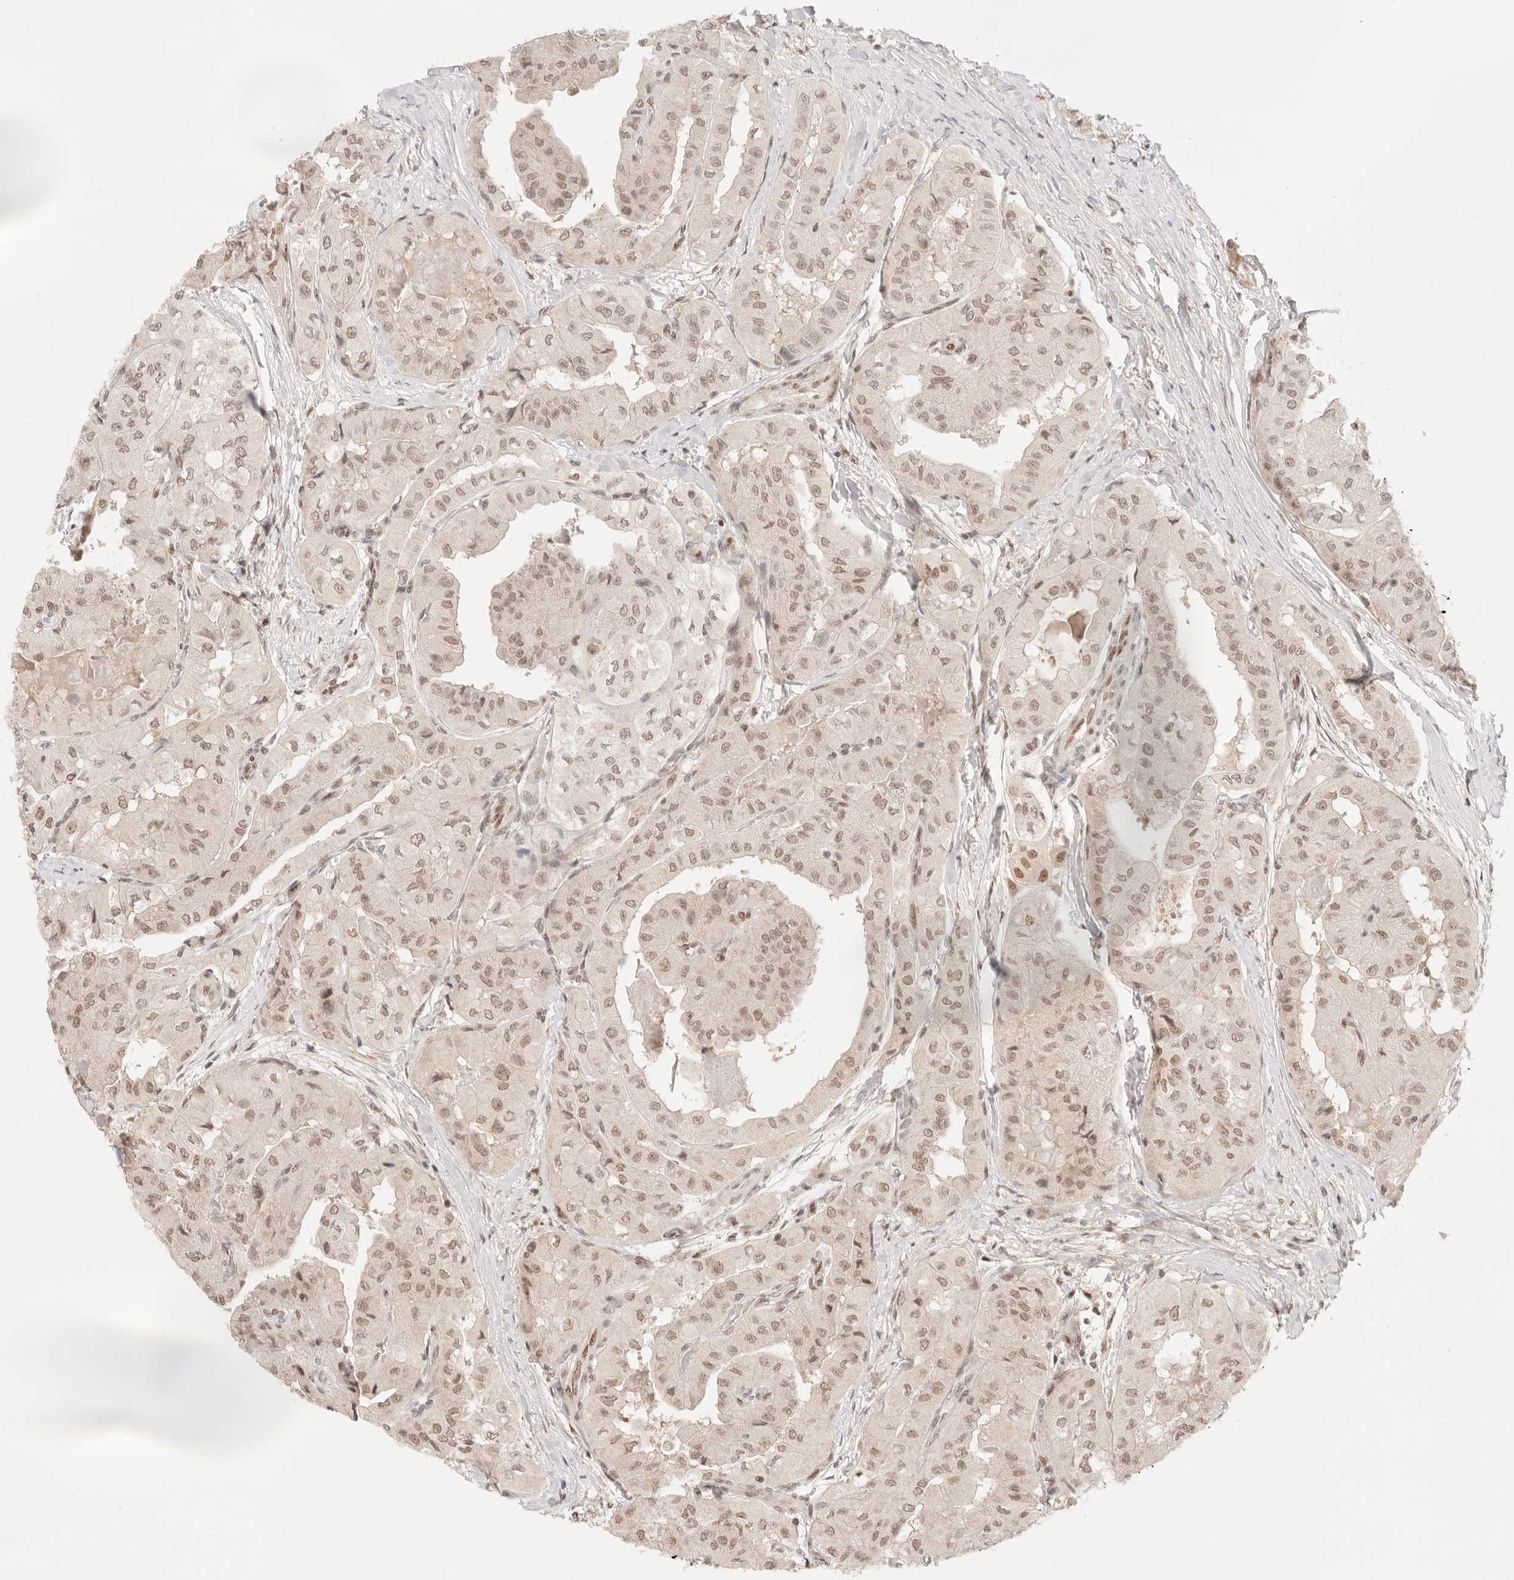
{"staining": {"intensity": "weak", "quantity": ">75%", "location": "nuclear"}, "tissue": "thyroid cancer", "cell_type": "Tumor cells", "image_type": "cancer", "snomed": [{"axis": "morphology", "description": "Papillary adenocarcinoma, NOS"}, {"axis": "topography", "description": "Thyroid gland"}], "caption": "Brown immunohistochemical staining in thyroid papillary adenocarcinoma shows weak nuclear staining in about >75% of tumor cells.", "gene": "GTF2E2", "patient": {"sex": "female", "age": 59}}